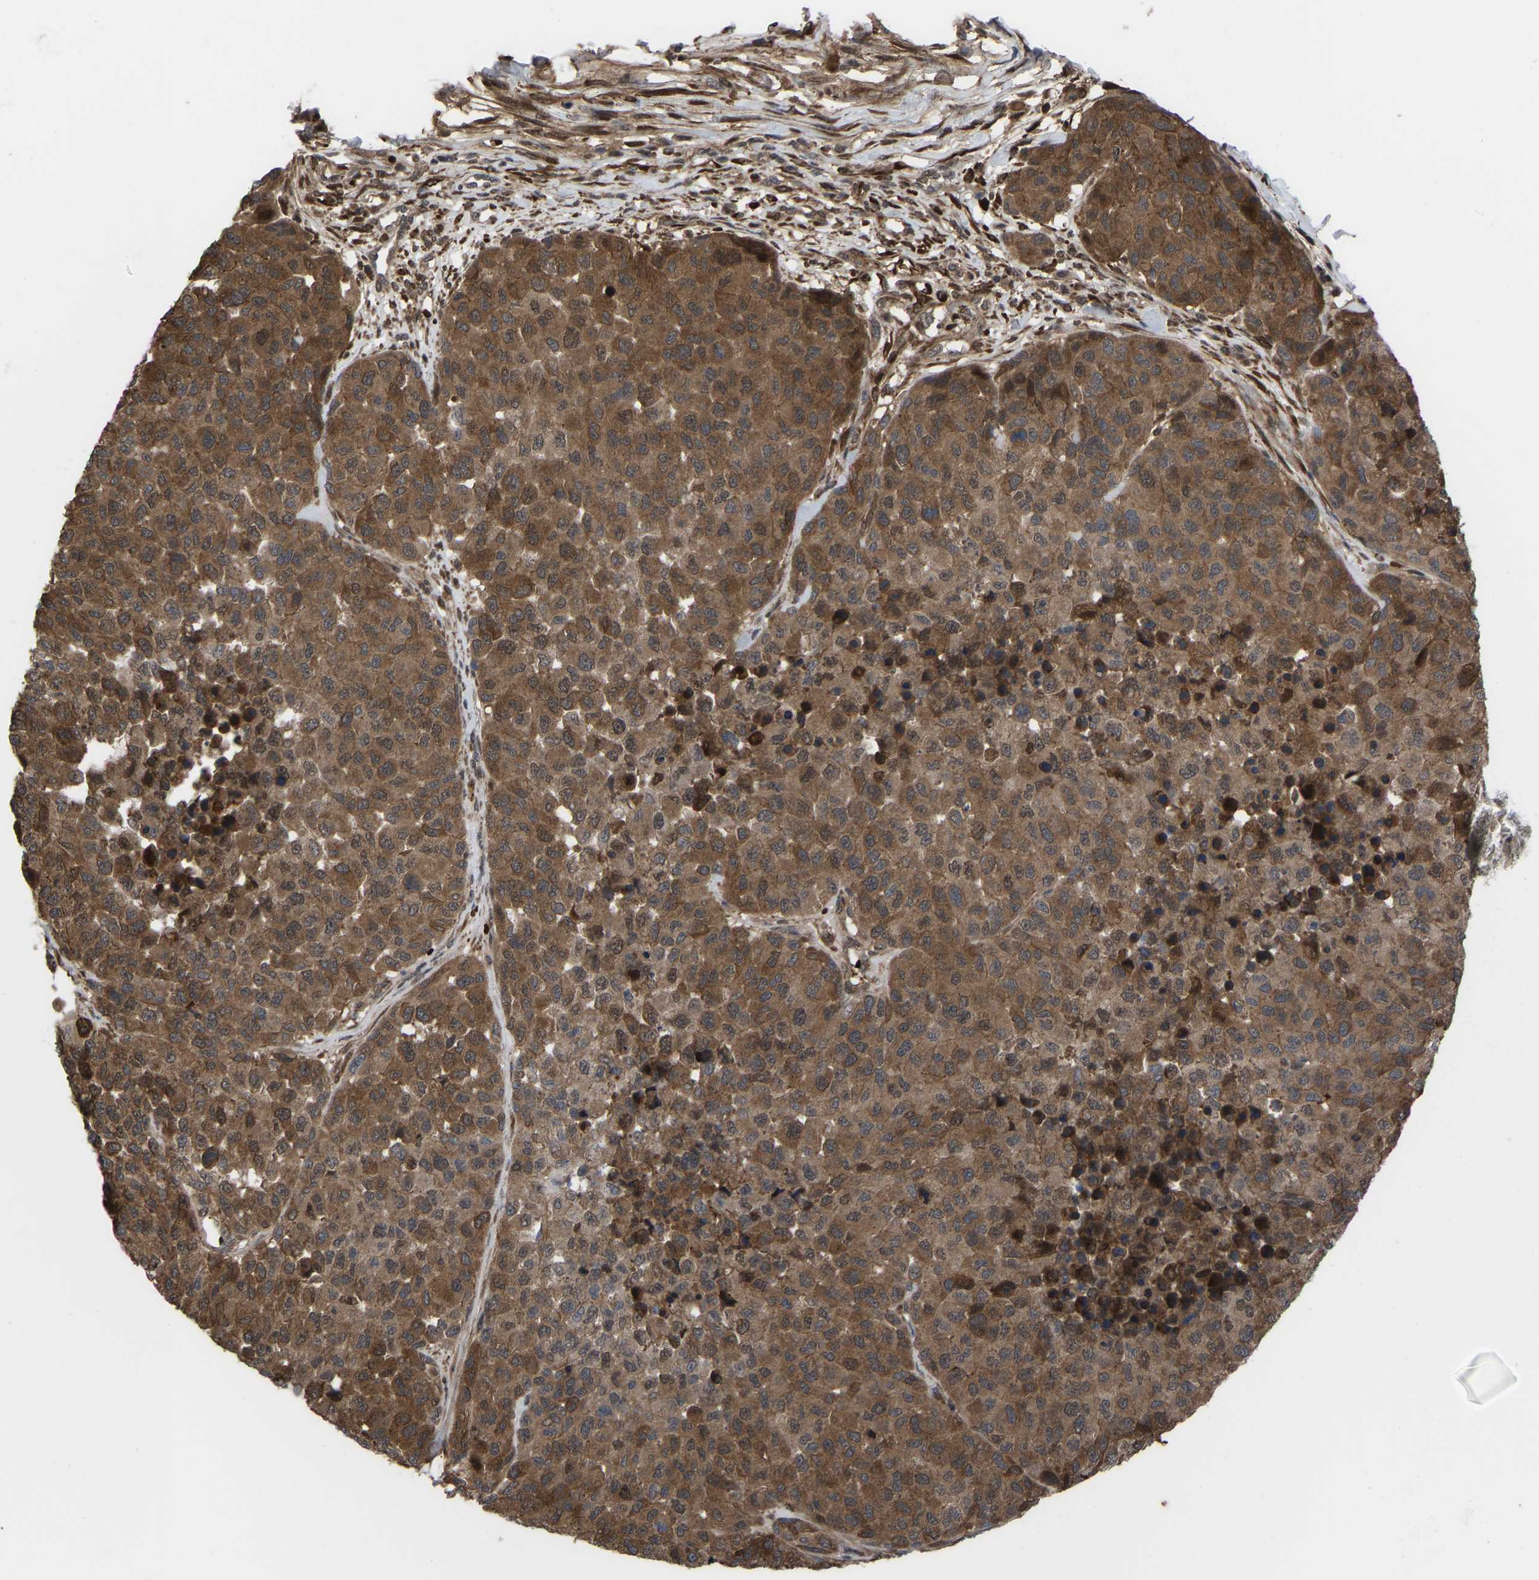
{"staining": {"intensity": "moderate", "quantity": ">75%", "location": "cytoplasmic/membranous,nuclear"}, "tissue": "melanoma", "cell_type": "Tumor cells", "image_type": "cancer", "snomed": [{"axis": "morphology", "description": "Malignant melanoma, NOS"}, {"axis": "topography", "description": "Skin"}], "caption": "Immunohistochemical staining of melanoma demonstrates medium levels of moderate cytoplasmic/membranous and nuclear expression in about >75% of tumor cells.", "gene": "CYP7B1", "patient": {"sex": "male", "age": 62}}